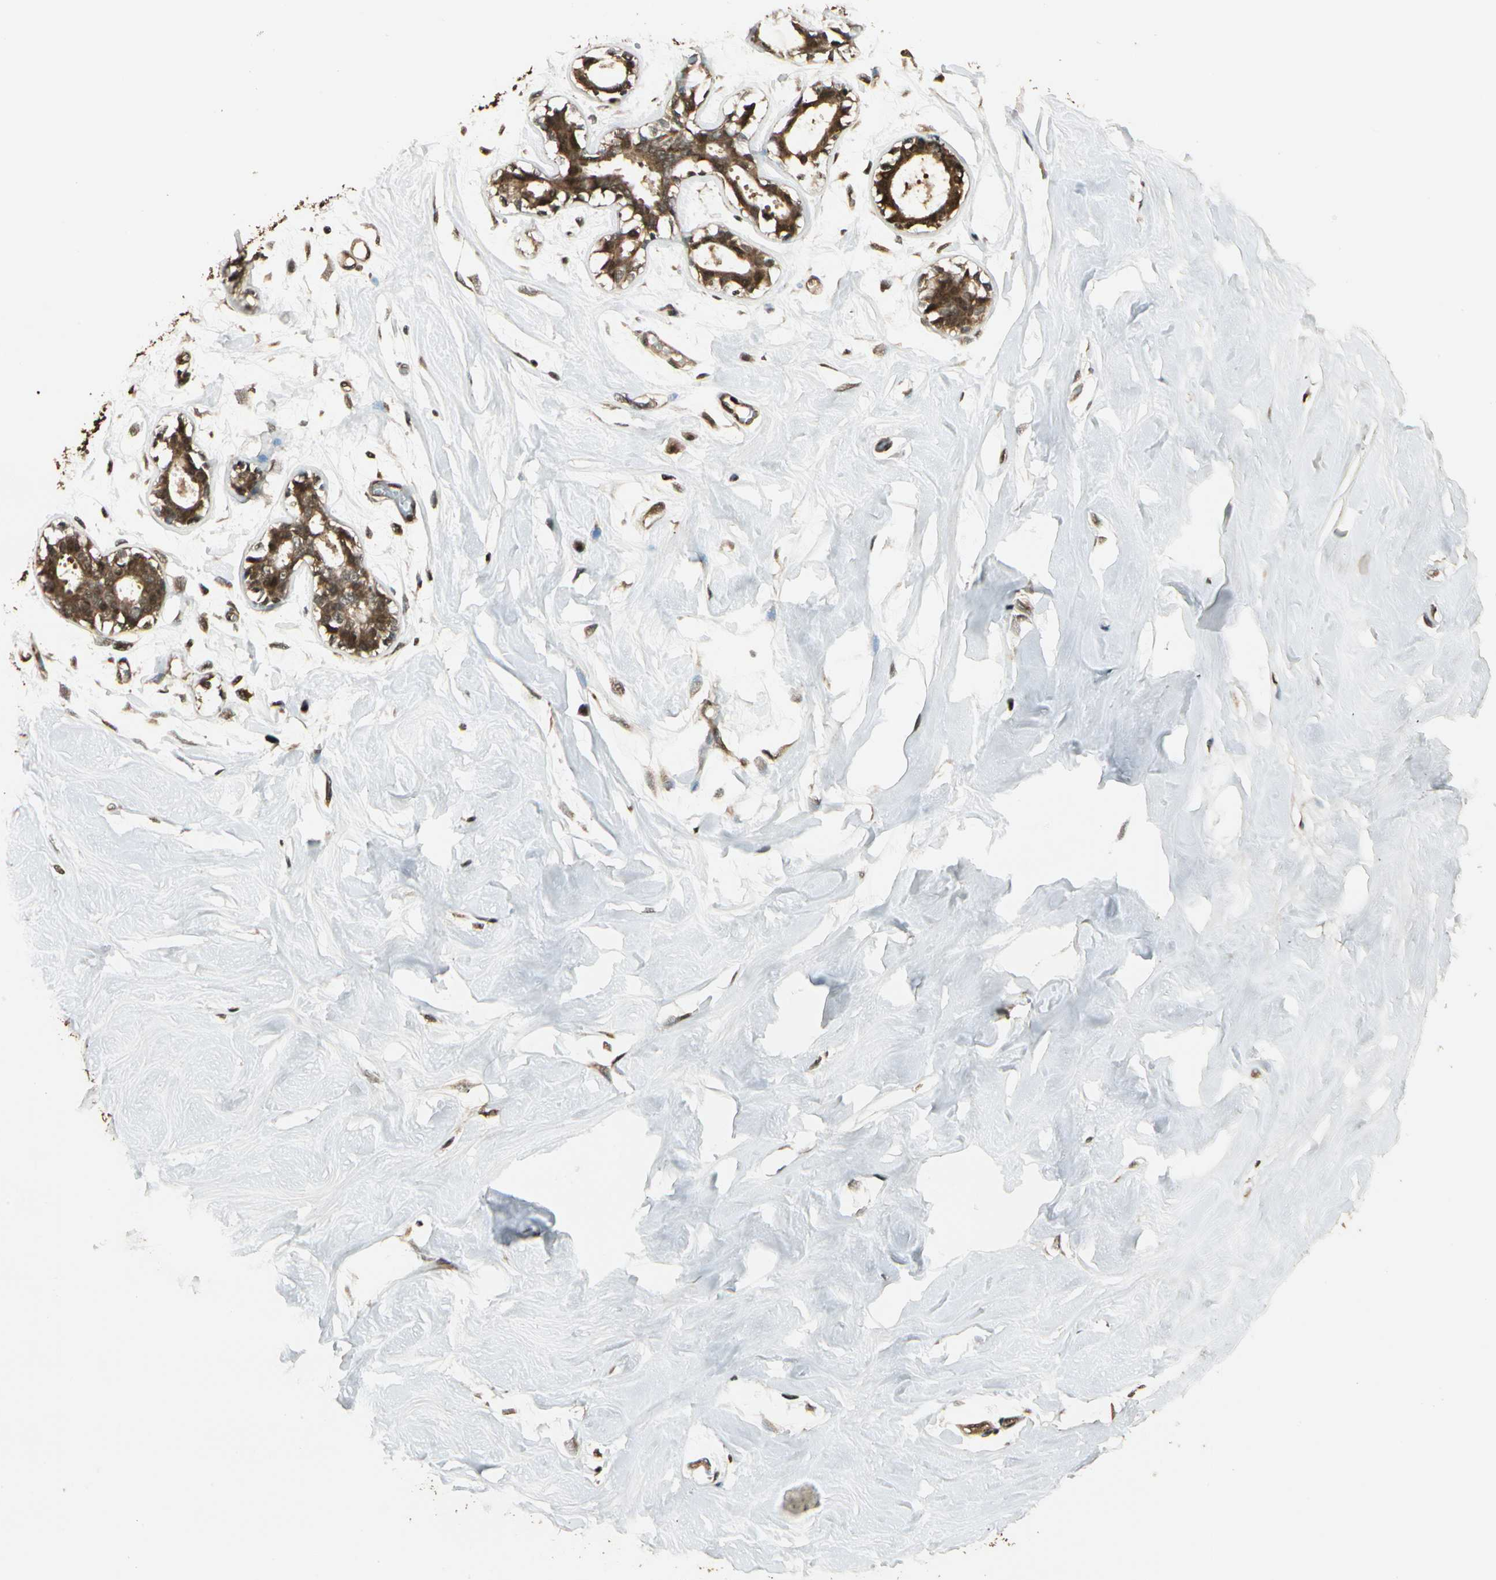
{"staining": {"intensity": "strong", "quantity": ">75%", "location": "cytoplasmic/membranous"}, "tissue": "breast", "cell_type": "Adipocytes", "image_type": "normal", "snomed": [{"axis": "morphology", "description": "Normal tissue, NOS"}, {"axis": "topography", "description": "Breast"}, {"axis": "topography", "description": "Soft tissue"}], "caption": "Approximately >75% of adipocytes in normal human breast reveal strong cytoplasmic/membranous protein expression as visualized by brown immunohistochemical staining.", "gene": "GLUL", "patient": {"sex": "female", "age": 25}}